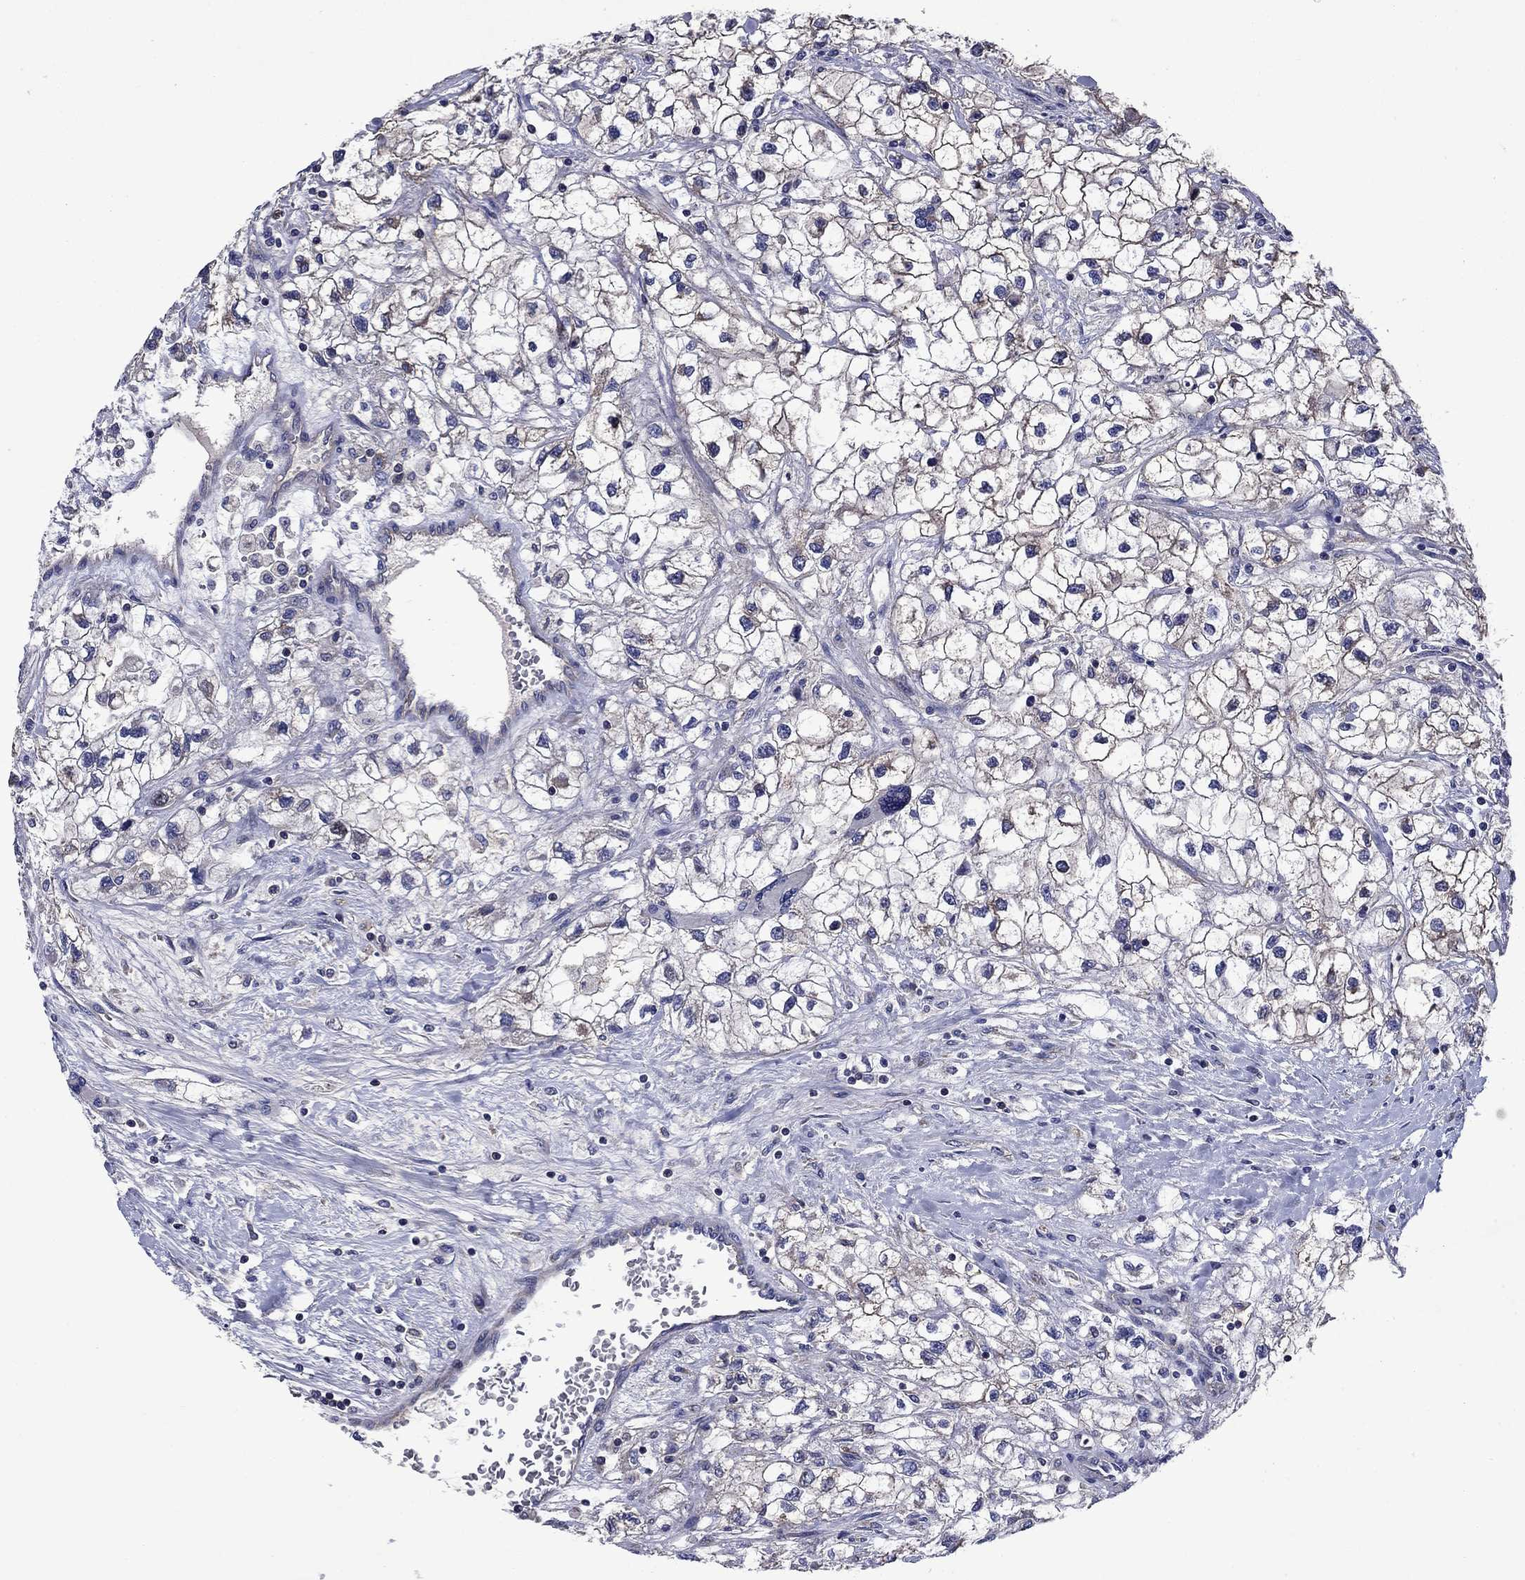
{"staining": {"intensity": "weak", "quantity": "<25%", "location": "cytoplasmic/membranous"}, "tissue": "renal cancer", "cell_type": "Tumor cells", "image_type": "cancer", "snomed": [{"axis": "morphology", "description": "Adenocarcinoma, NOS"}, {"axis": "topography", "description": "Kidney"}], "caption": "Tumor cells are negative for protein expression in human renal cancer (adenocarcinoma).", "gene": "KIF22", "patient": {"sex": "male", "age": 59}}